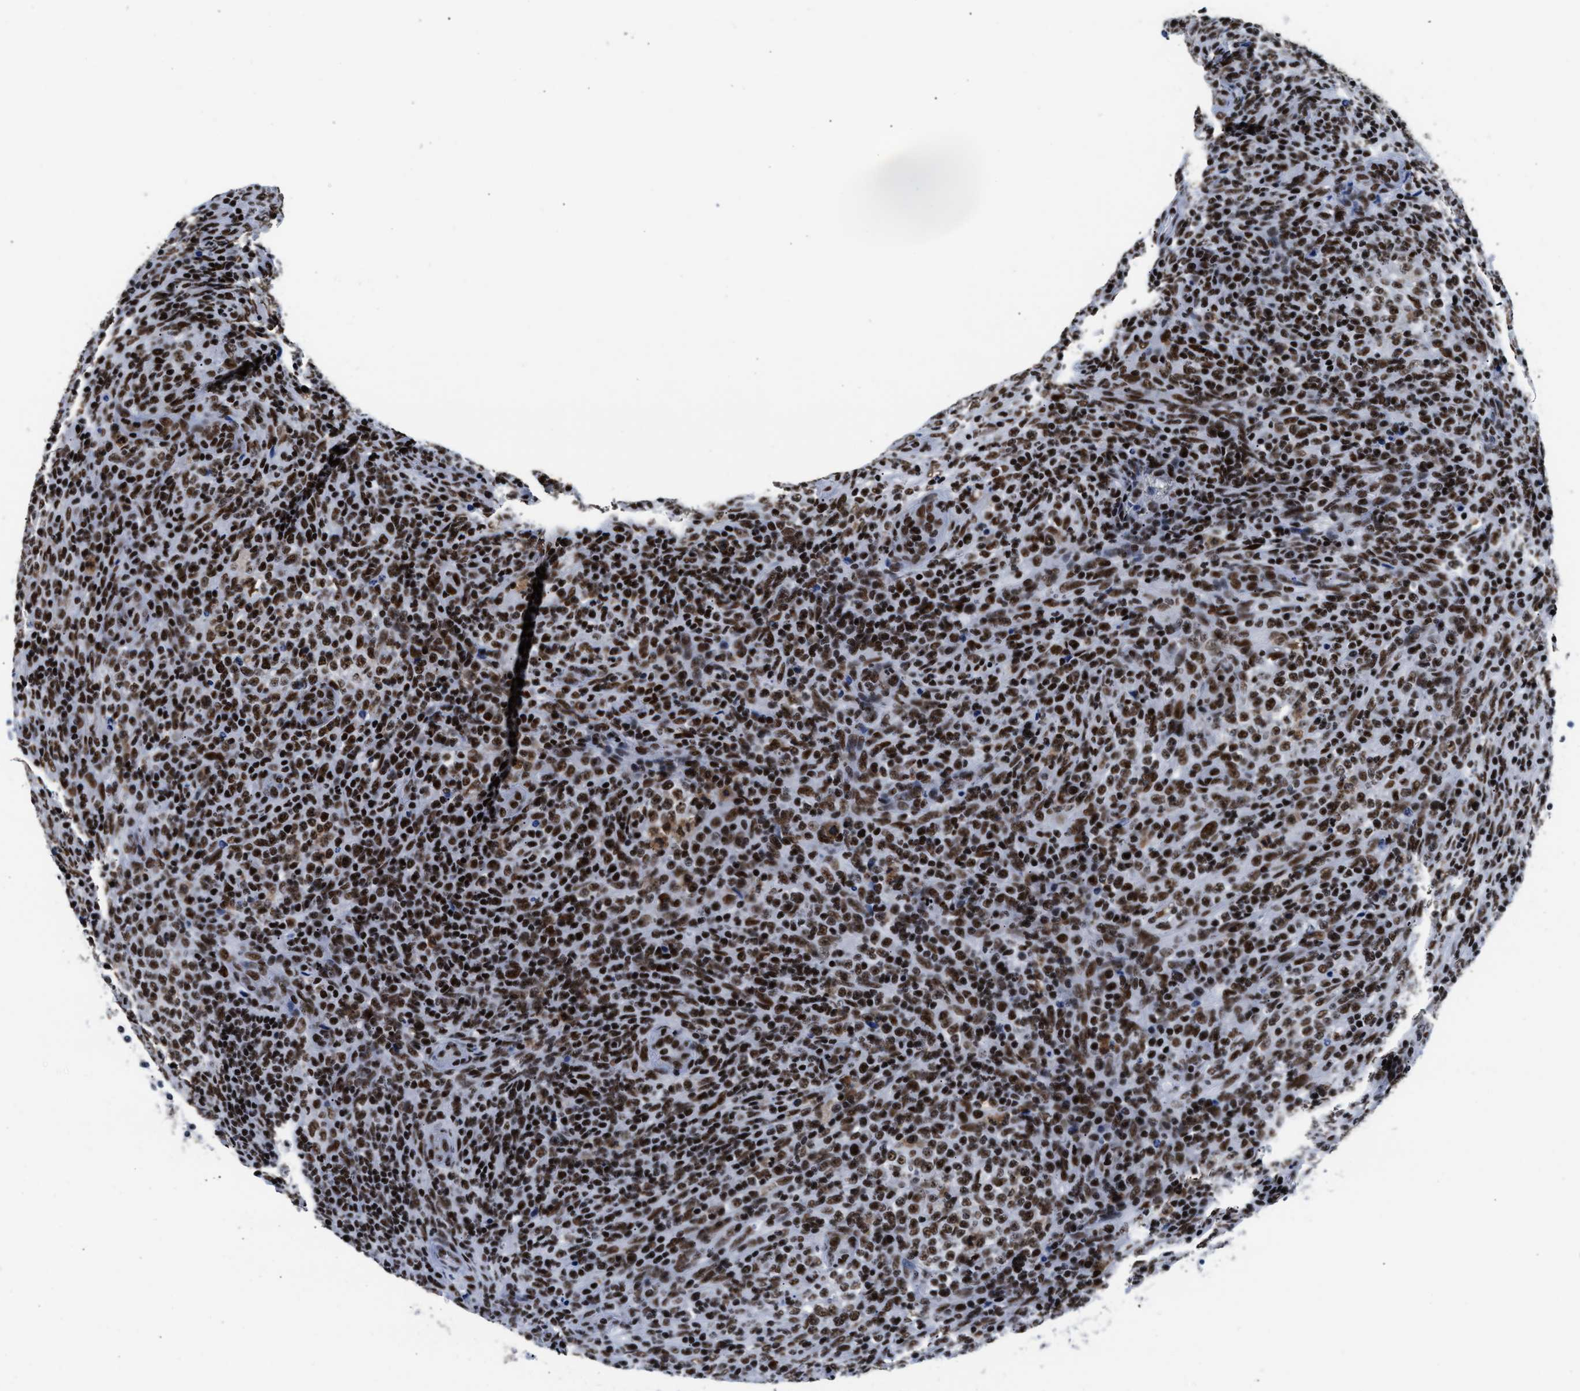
{"staining": {"intensity": "strong", "quantity": ">75%", "location": "nuclear"}, "tissue": "lymphoma", "cell_type": "Tumor cells", "image_type": "cancer", "snomed": [{"axis": "morphology", "description": "Malignant lymphoma, non-Hodgkin's type, High grade"}, {"axis": "topography", "description": "Lymph node"}], "caption": "Human lymphoma stained with a protein marker exhibits strong staining in tumor cells.", "gene": "RAD21", "patient": {"sex": "female", "age": 76}}